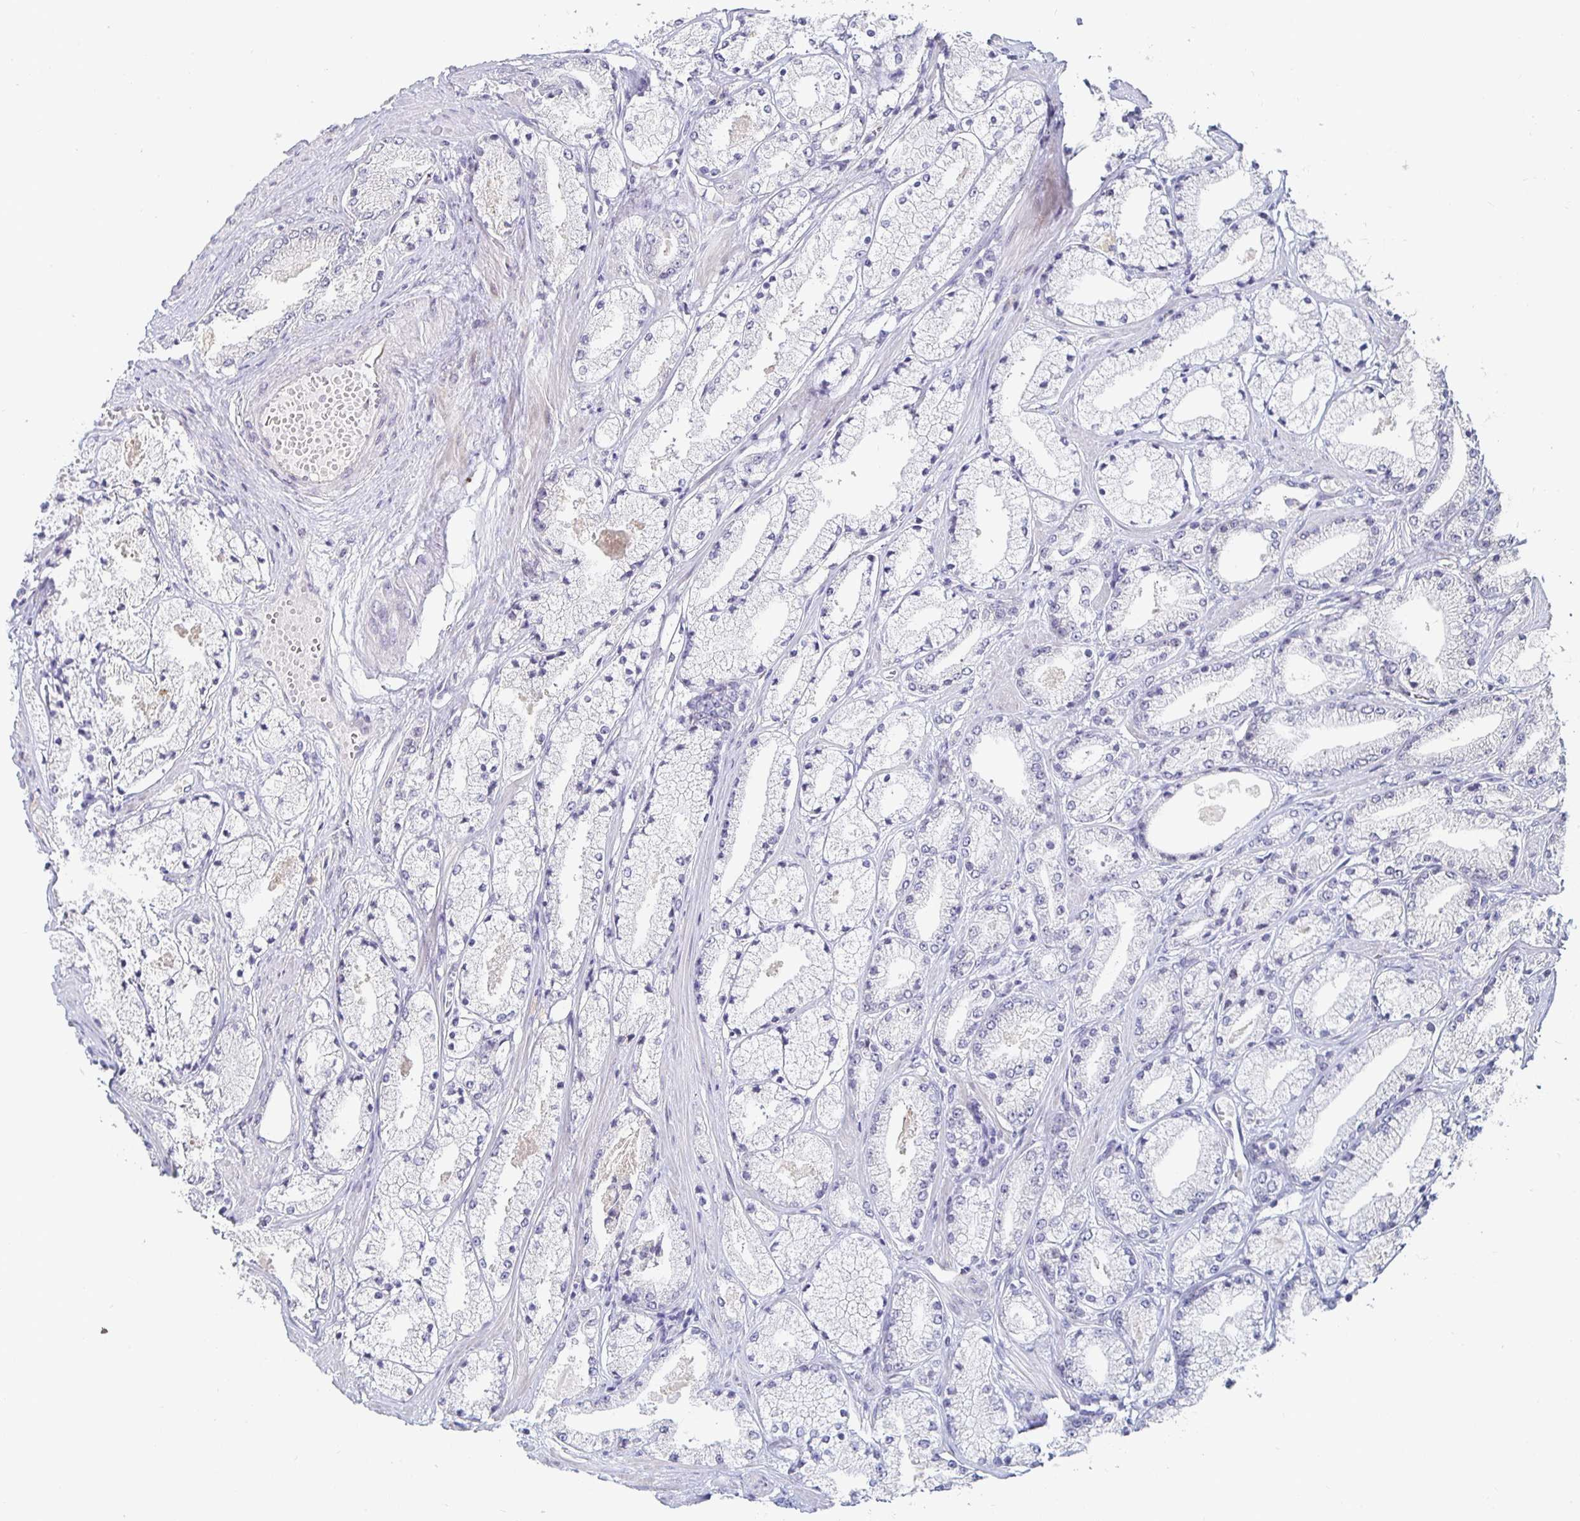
{"staining": {"intensity": "negative", "quantity": "none", "location": "none"}, "tissue": "prostate cancer", "cell_type": "Tumor cells", "image_type": "cancer", "snomed": [{"axis": "morphology", "description": "Adenocarcinoma, High grade"}, {"axis": "topography", "description": "Prostate"}], "caption": "Tumor cells show no significant protein expression in high-grade adenocarcinoma (prostate).", "gene": "S100G", "patient": {"sex": "male", "age": 63}}